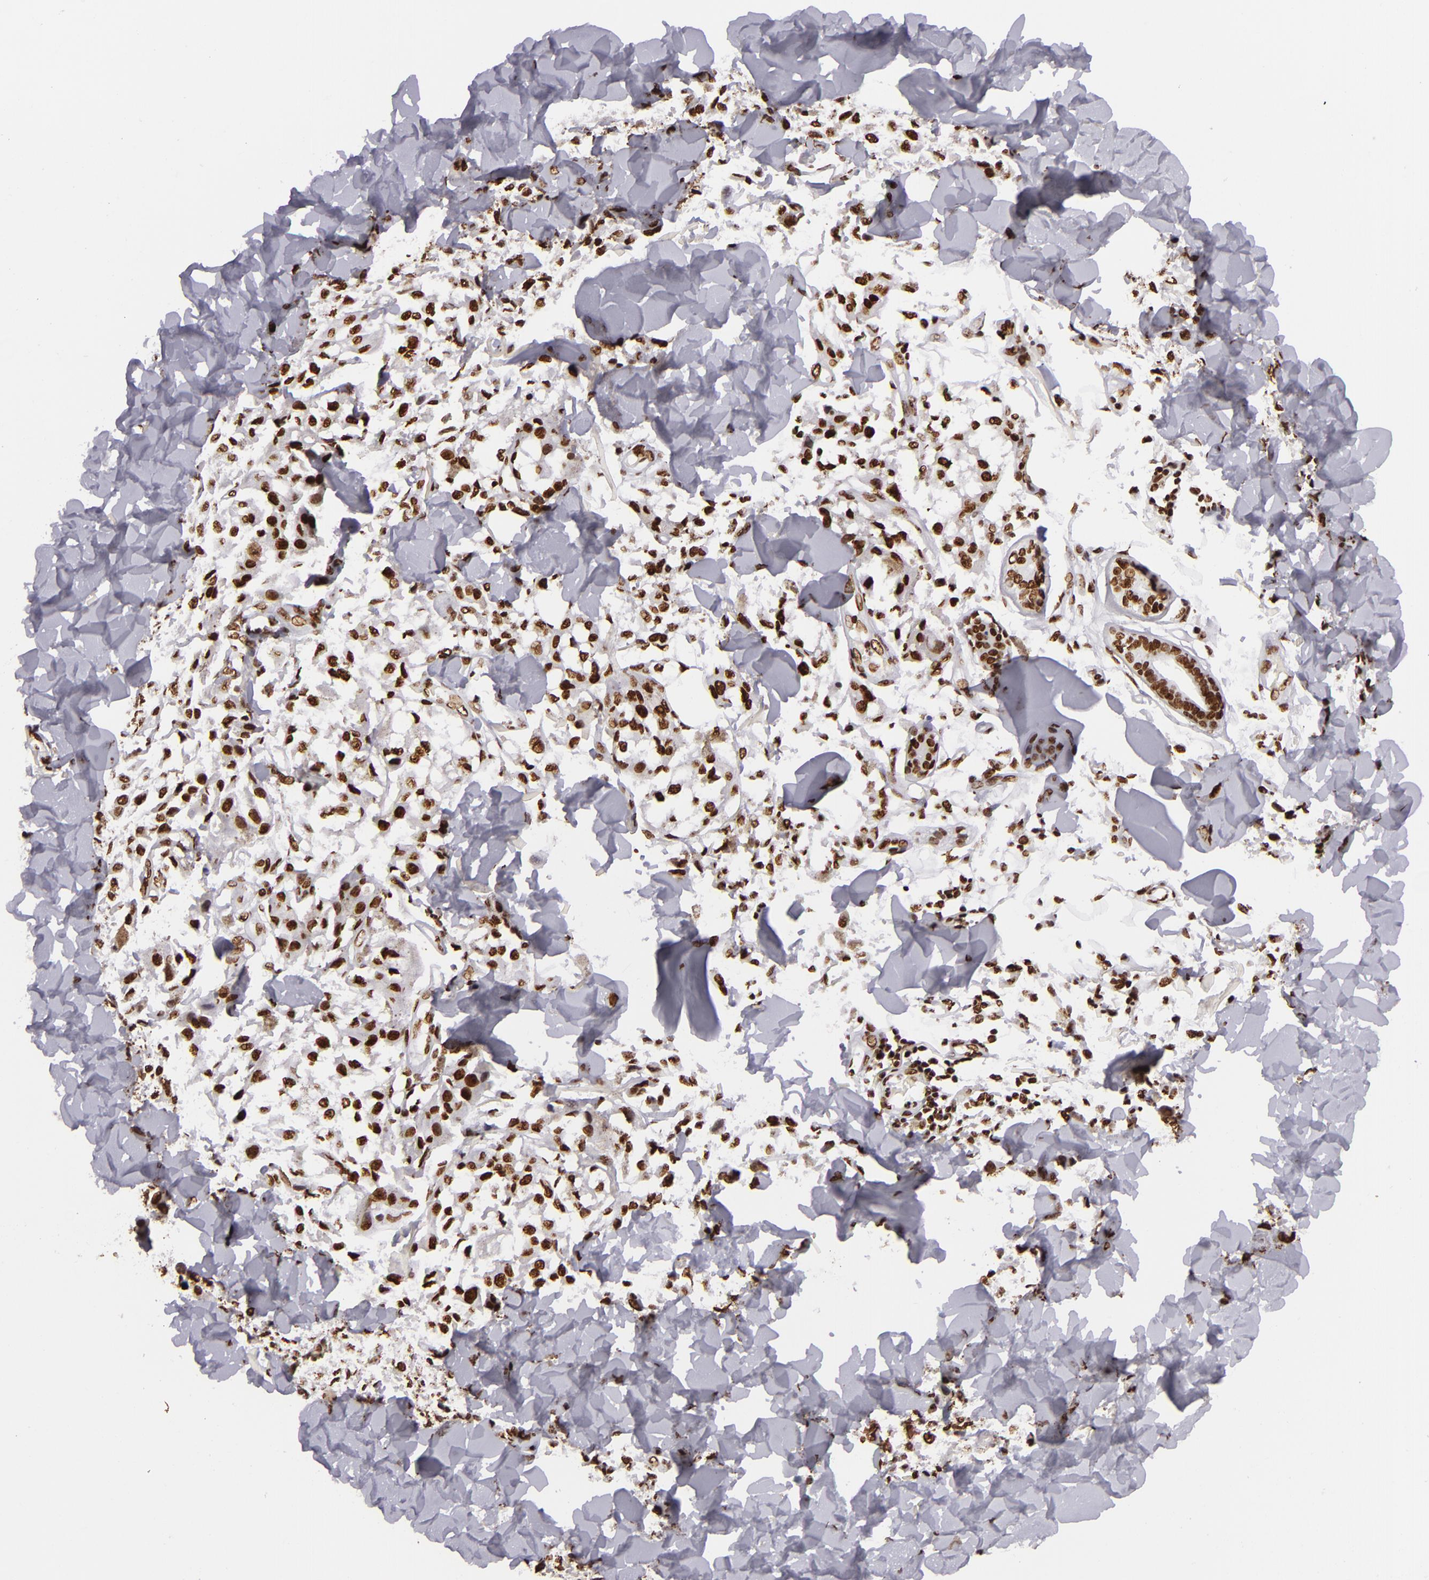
{"staining": {"intensity": "strong", "quantity": ">75%", "location": "nuclear"}, "tissue": "melanoma", "cell_type": "Tumor cells", "image_type": "cancer", "snomed": [{"axis": "morphology", "description": "Malignant melanoma, NOS"}, {"axis": "topography", "description": "Skin"}], "caption": "Protein expression analysis of malignant melanoma shows strong nuclear expression in about >75% of tumor cells.", "gene": "SAFB", "patient": {"sex": "female", "age": 64}}